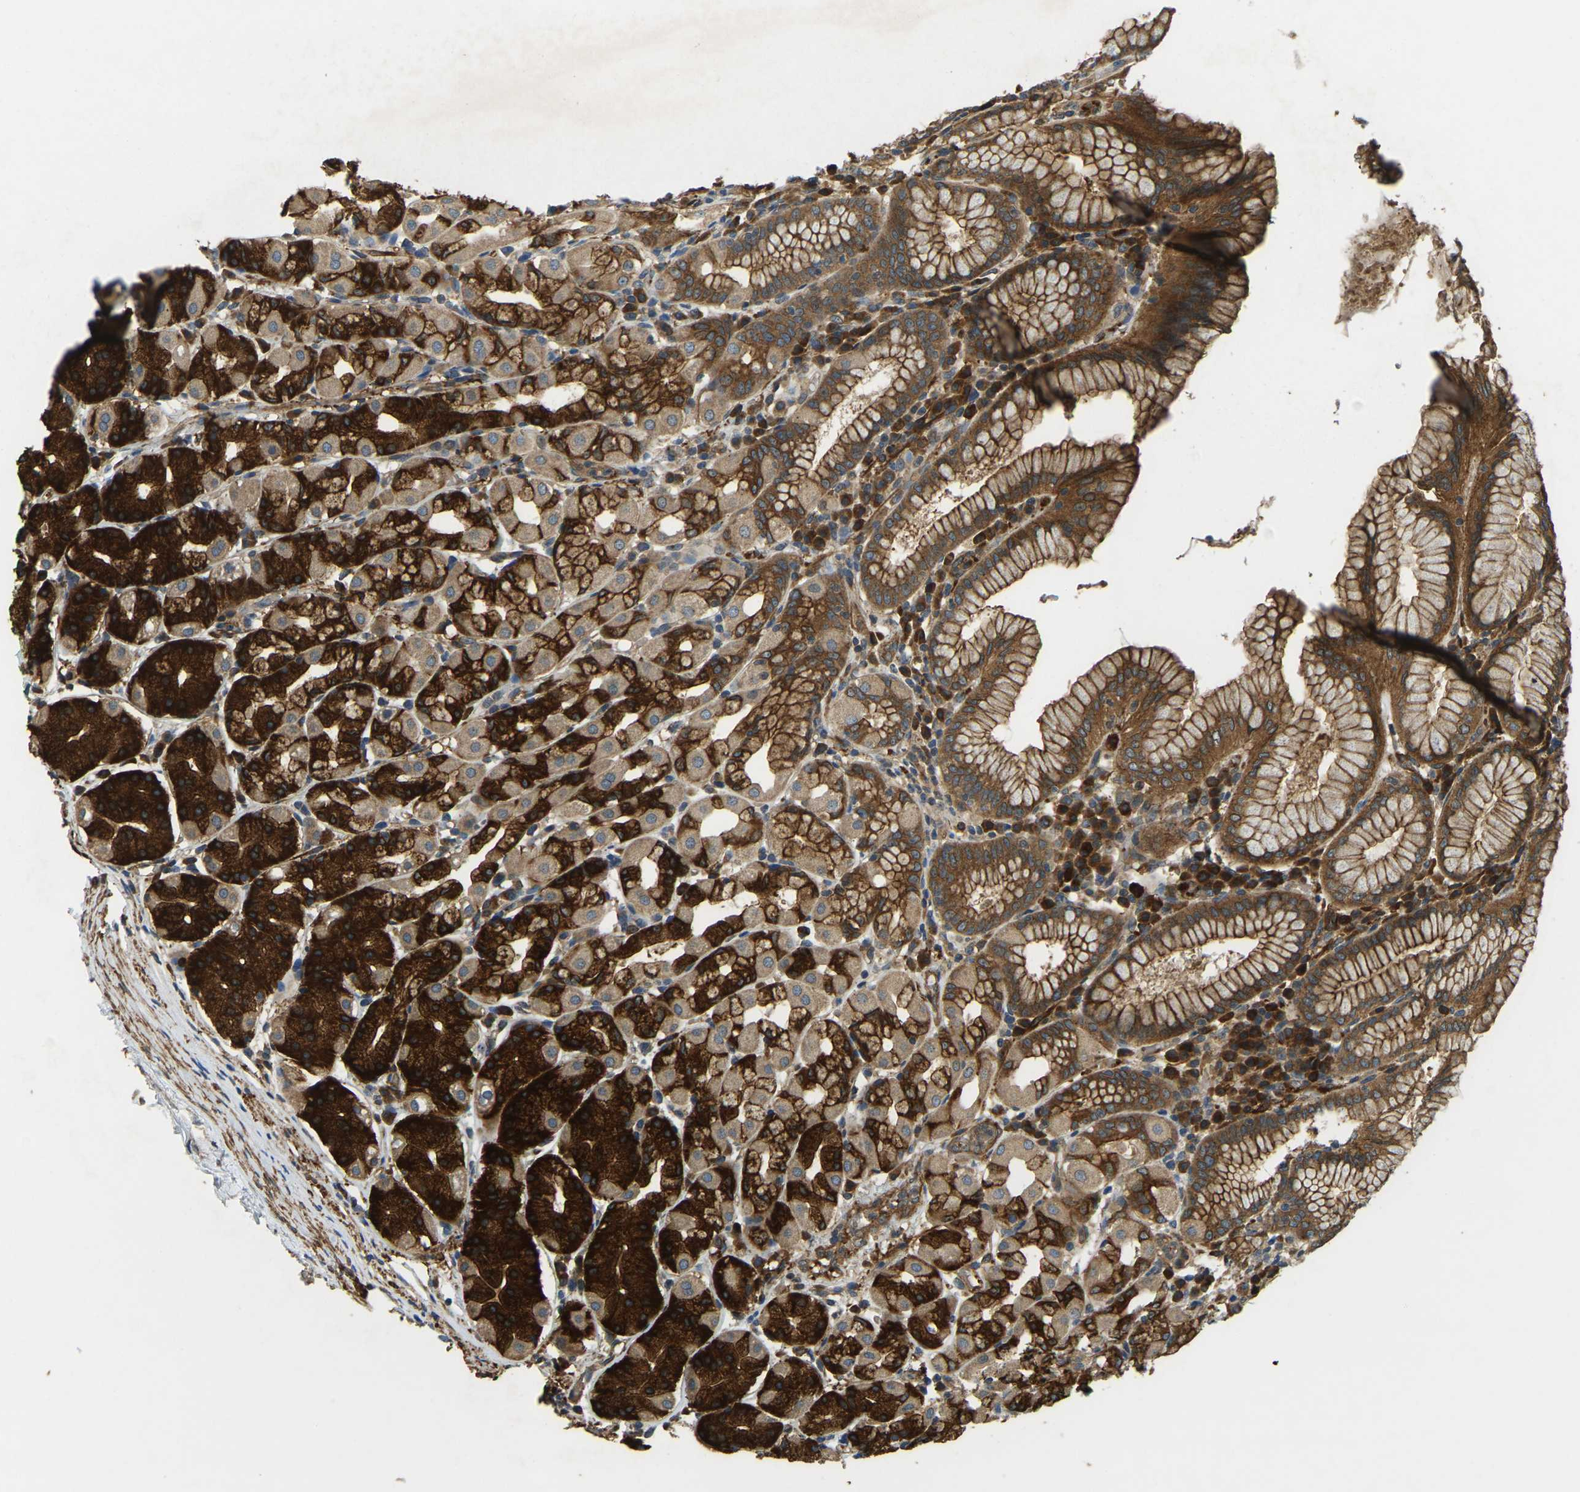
{"staining": {"intensity": "strong", "quantity": ">75%", "location": "cytoplasmic/membranous"}, "tissue": "stomach", "cell_type": "Glandular cells", "image_type": "normal", "snomed": [{"axis": "morphology", "description": "Normal tissue, NOS"}, {"axis": "topography", "description": "Stomach"}, {"axis": "topography", "description": "Stomach, lower"}], "caption": "Immunohistochemical staining of benign human stomach exhibits >75% levels of strong cytoplasmic/membranous protein expression in approximately >75% of glandular cells.", "gene": "ERGIC1", "patient": {"sex": "female", "age": 56}}